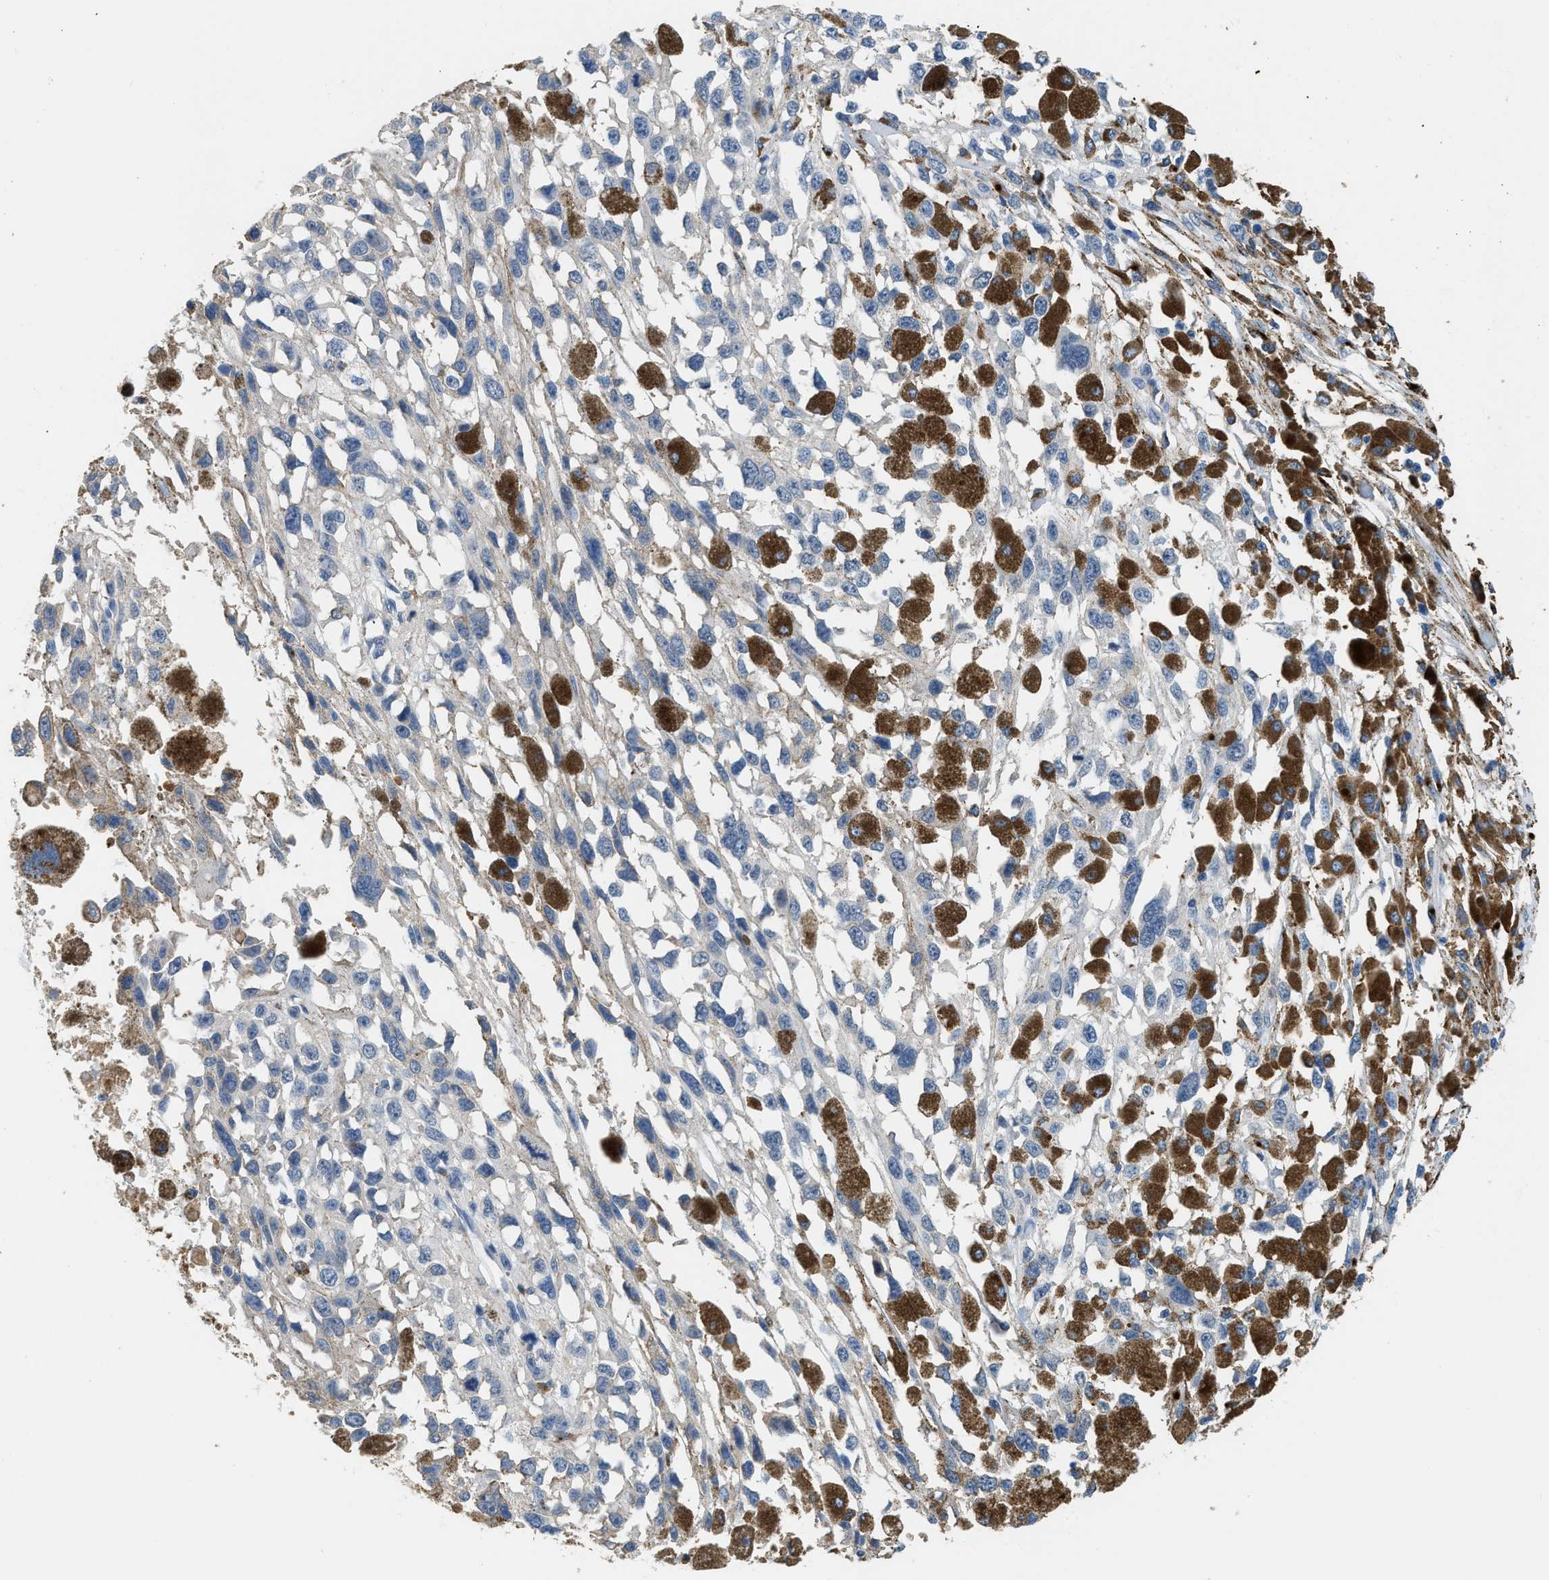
{"staining": {"intensity": "negative", "quantity": "none", "location": "none"}, "tissue": "melanoma", "cell_type": "Tumor cells", "image_type": "cancer", "snomed": [{"axis": "morphology", "description": "Malignant melanoma, Metastatic site"}, {"axis": "topography", "description": "Lymph node"}], "caption": "DAB (3,3'-diaminobenzidine) immunohistochemical staining of human malignant melanoma (metastatic site) displays no significant positivity in tumor cells.", "gene": "LRP1", "patient": {"sex": "male", "age": 59}}